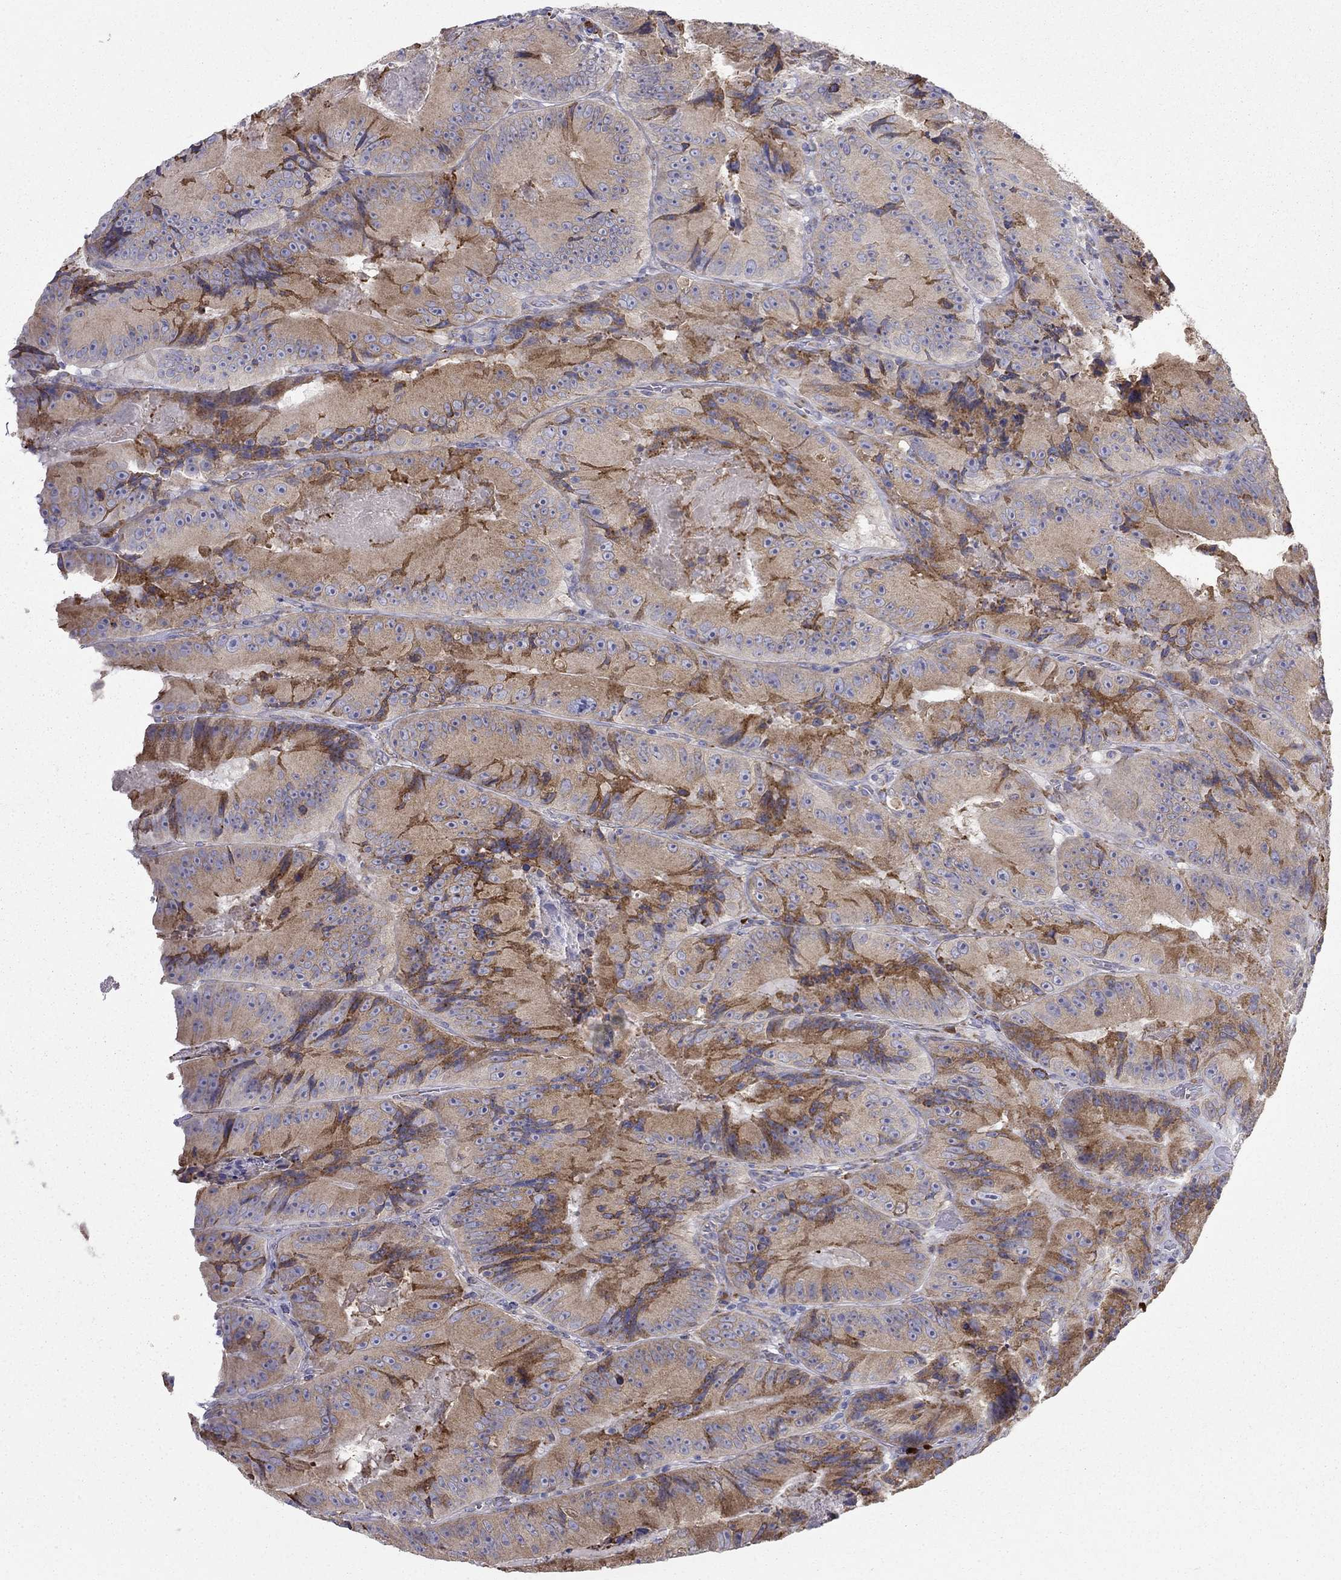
{"staining": {"intensity": "moderate", "quantity": ">75%", "location": "cytoplasmic/membranous"}, "tissue": "colorectal cancer", "cell_type": "Tumor cells", "image_type": "cancer", "snomed": [{"axis": "morphology", "description": "Adenocarcinoma, NOS"}, {"axis": "topography", "description": "Colon"}], "caption": "Immunohistochemical staining of human colorectal adenocarcinoma shows moderate cytoplasmic/membranous protein expression in about >75% of tumor cells.", "gene": "LONRF2", "patient": {"sex": "female", "age": 86}}